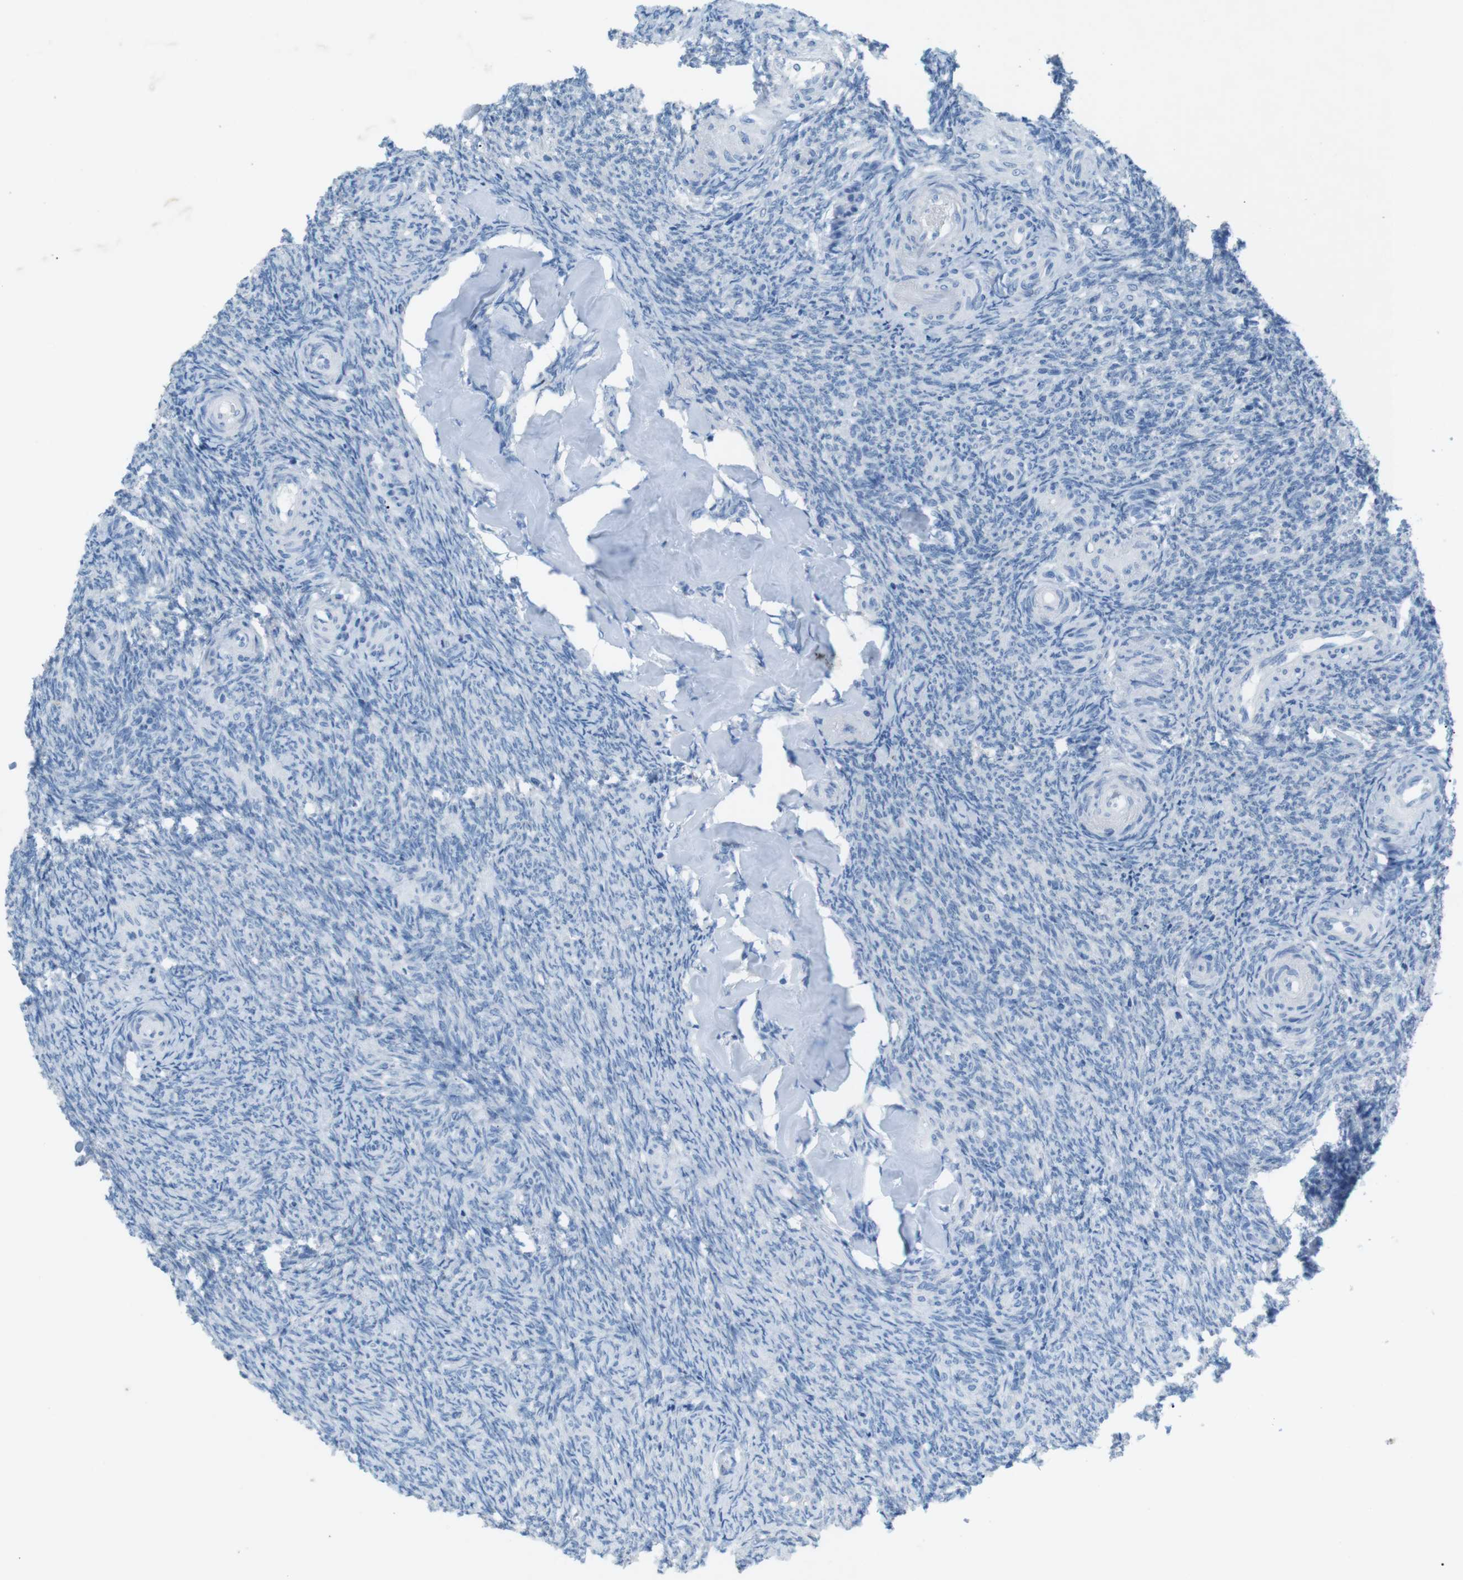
{"staining": {"intensity": "strong", "quantity": ">75%", "location": "nuclear"}, "tissue": "ovary", "cell_type": "Follicle cells", "image_type": "normal", "snomed": [{"axis": "morphology", "description": "Normal tissue, NOS"}, {"axis": "topography", "description": "Ovary"}], "caption": "Protein expression analysis of normal ovary demonstrates strong nuclear staining in approximately >75% of follicle cells.", "gene": "SALL4", "patient": {"sex": "female", "age": 41}}